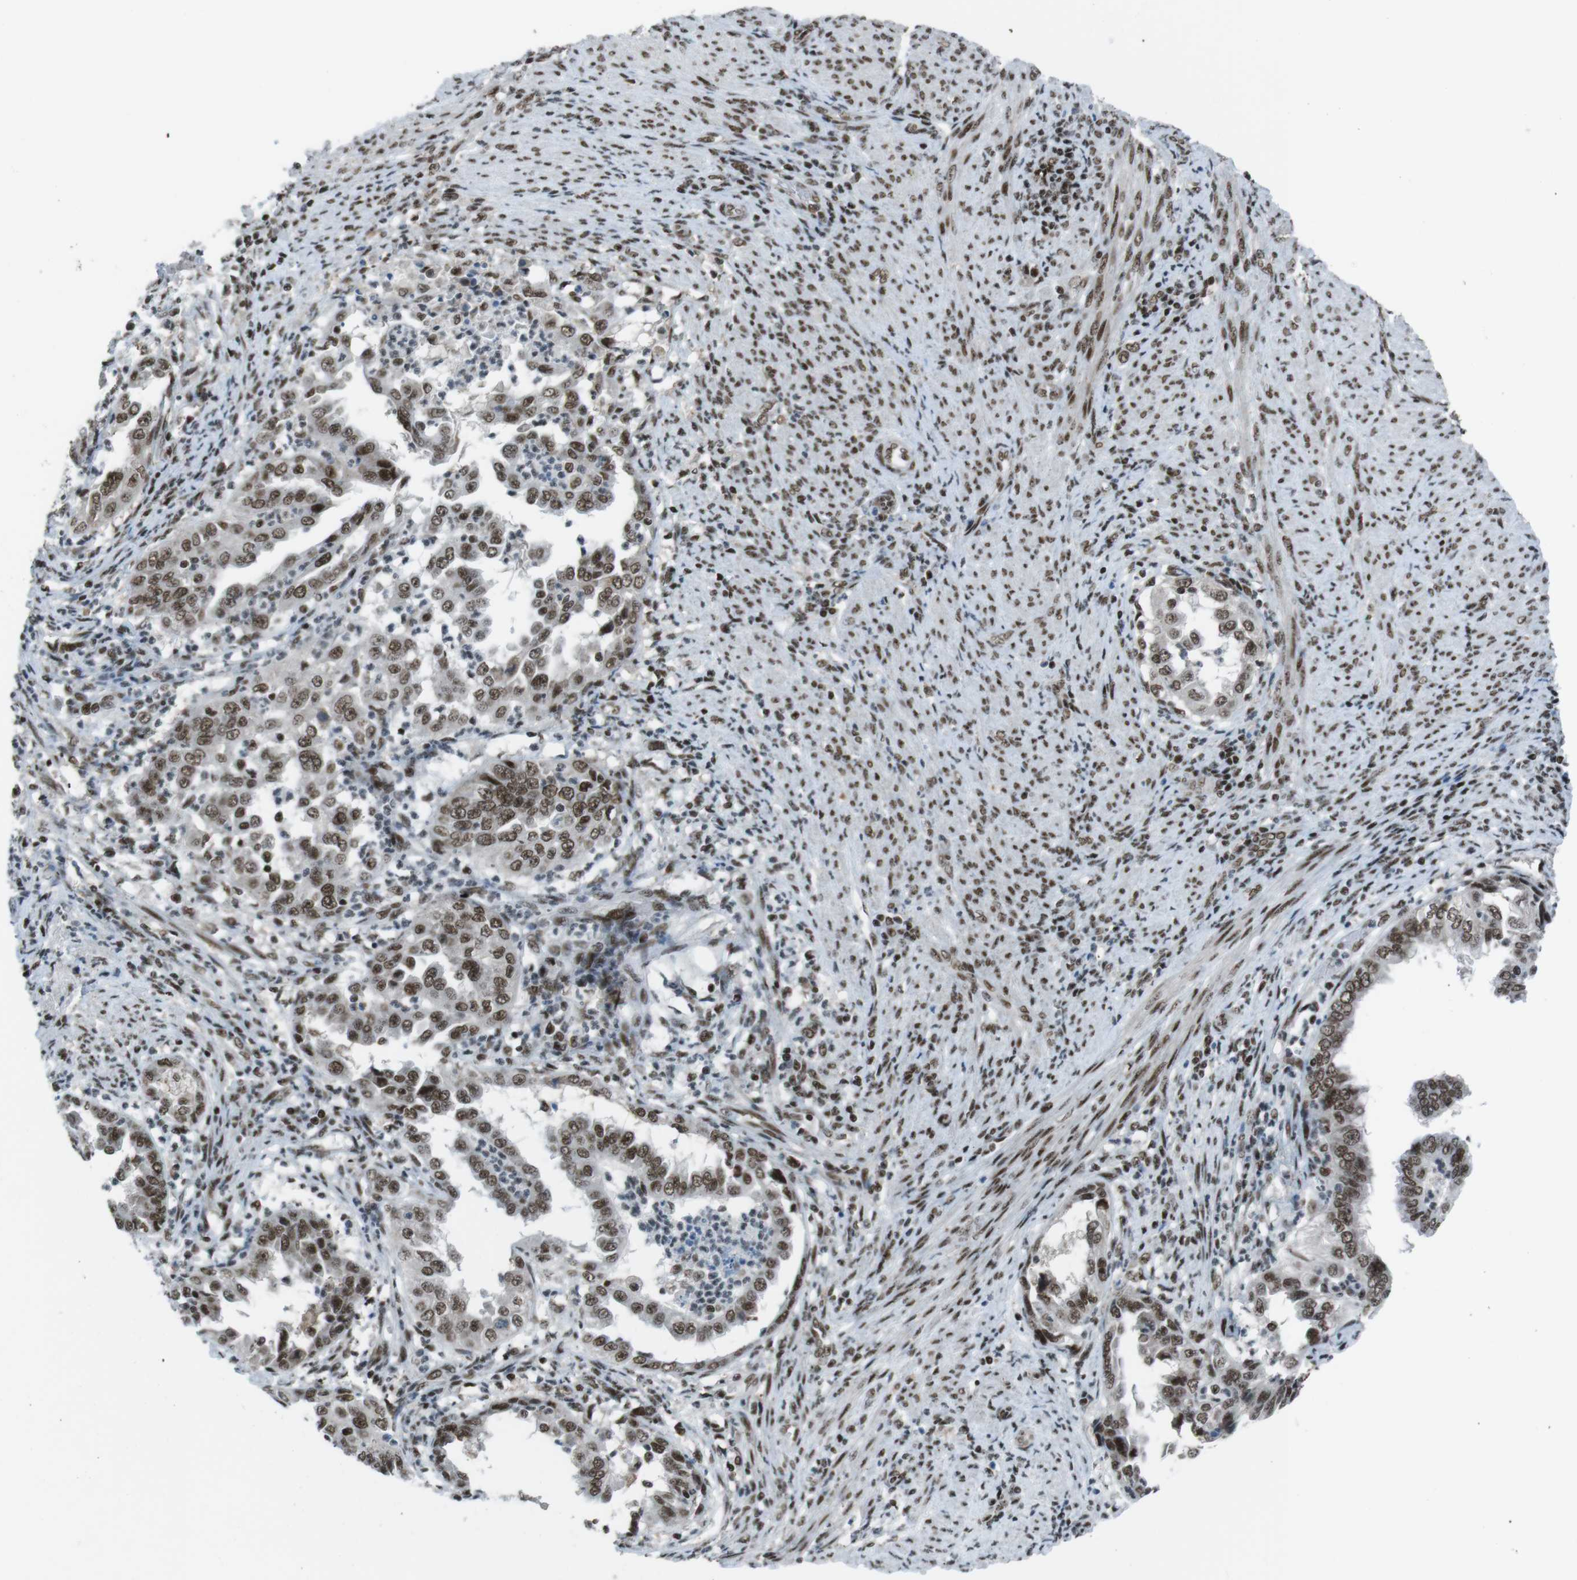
{"staining": {"intensity": "strong", "quantity": ">75%", "location": "nuclear"}, "tissue": "endometrial cancer", "cell_type": "Tumor cells", "image_type": "cancer", "snomed": [{"axis": "morphology", "description": "Adenocarcinoma, NOS"}, {"axis": "topography", "description": "Endometrium"}], "caption": "Endometrial cancer stained with a protein marker shows strong staining in tumor cells.", "gene": "TAF1", "patient": {"sex": "female", "age": 85}}